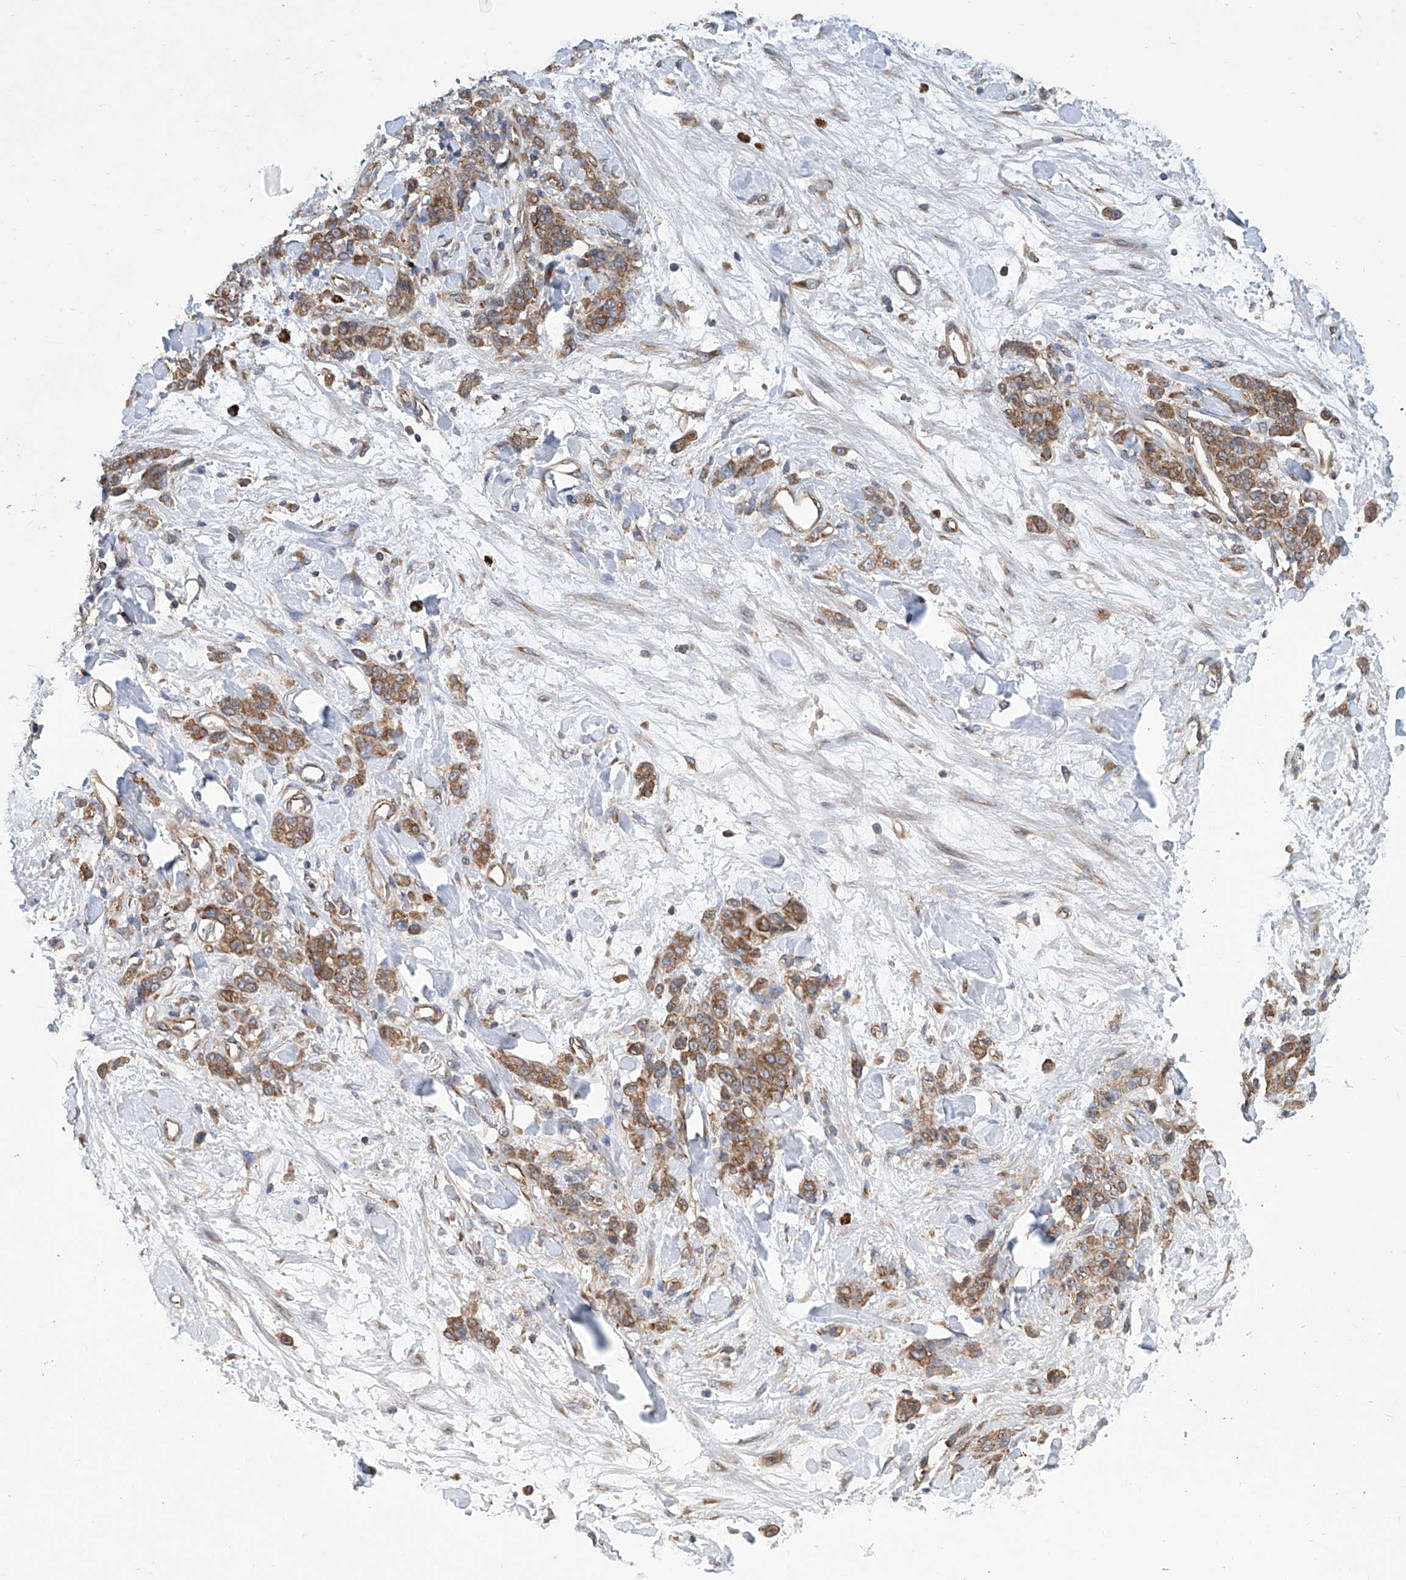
{"staining": {"intensity": "moderate", "quantity": ">75%", "location": "cytoplasmic/membranous"}, "tissue": "stomach cancer", "cell_type": "Tumor cells", "image_type": "cancer", "snomed": [{"axis": "morphology", "description": "Normal tissue, NOS"}, {"axis": "morphology", "description": "Adenocarcinoma, NOS"}, {"axis": "topography", "description": "Stomach"}], "caption": "Immunohistochemistry micrograph of stomach adenocarcinoma stained for a protein (brown), which demonstrates medium levels of moderate cytoplasmic/membranous positivity in about >75% of tumor cells.", "gene": "SENP2", "patient": {"sex": "male", "age": 82}}